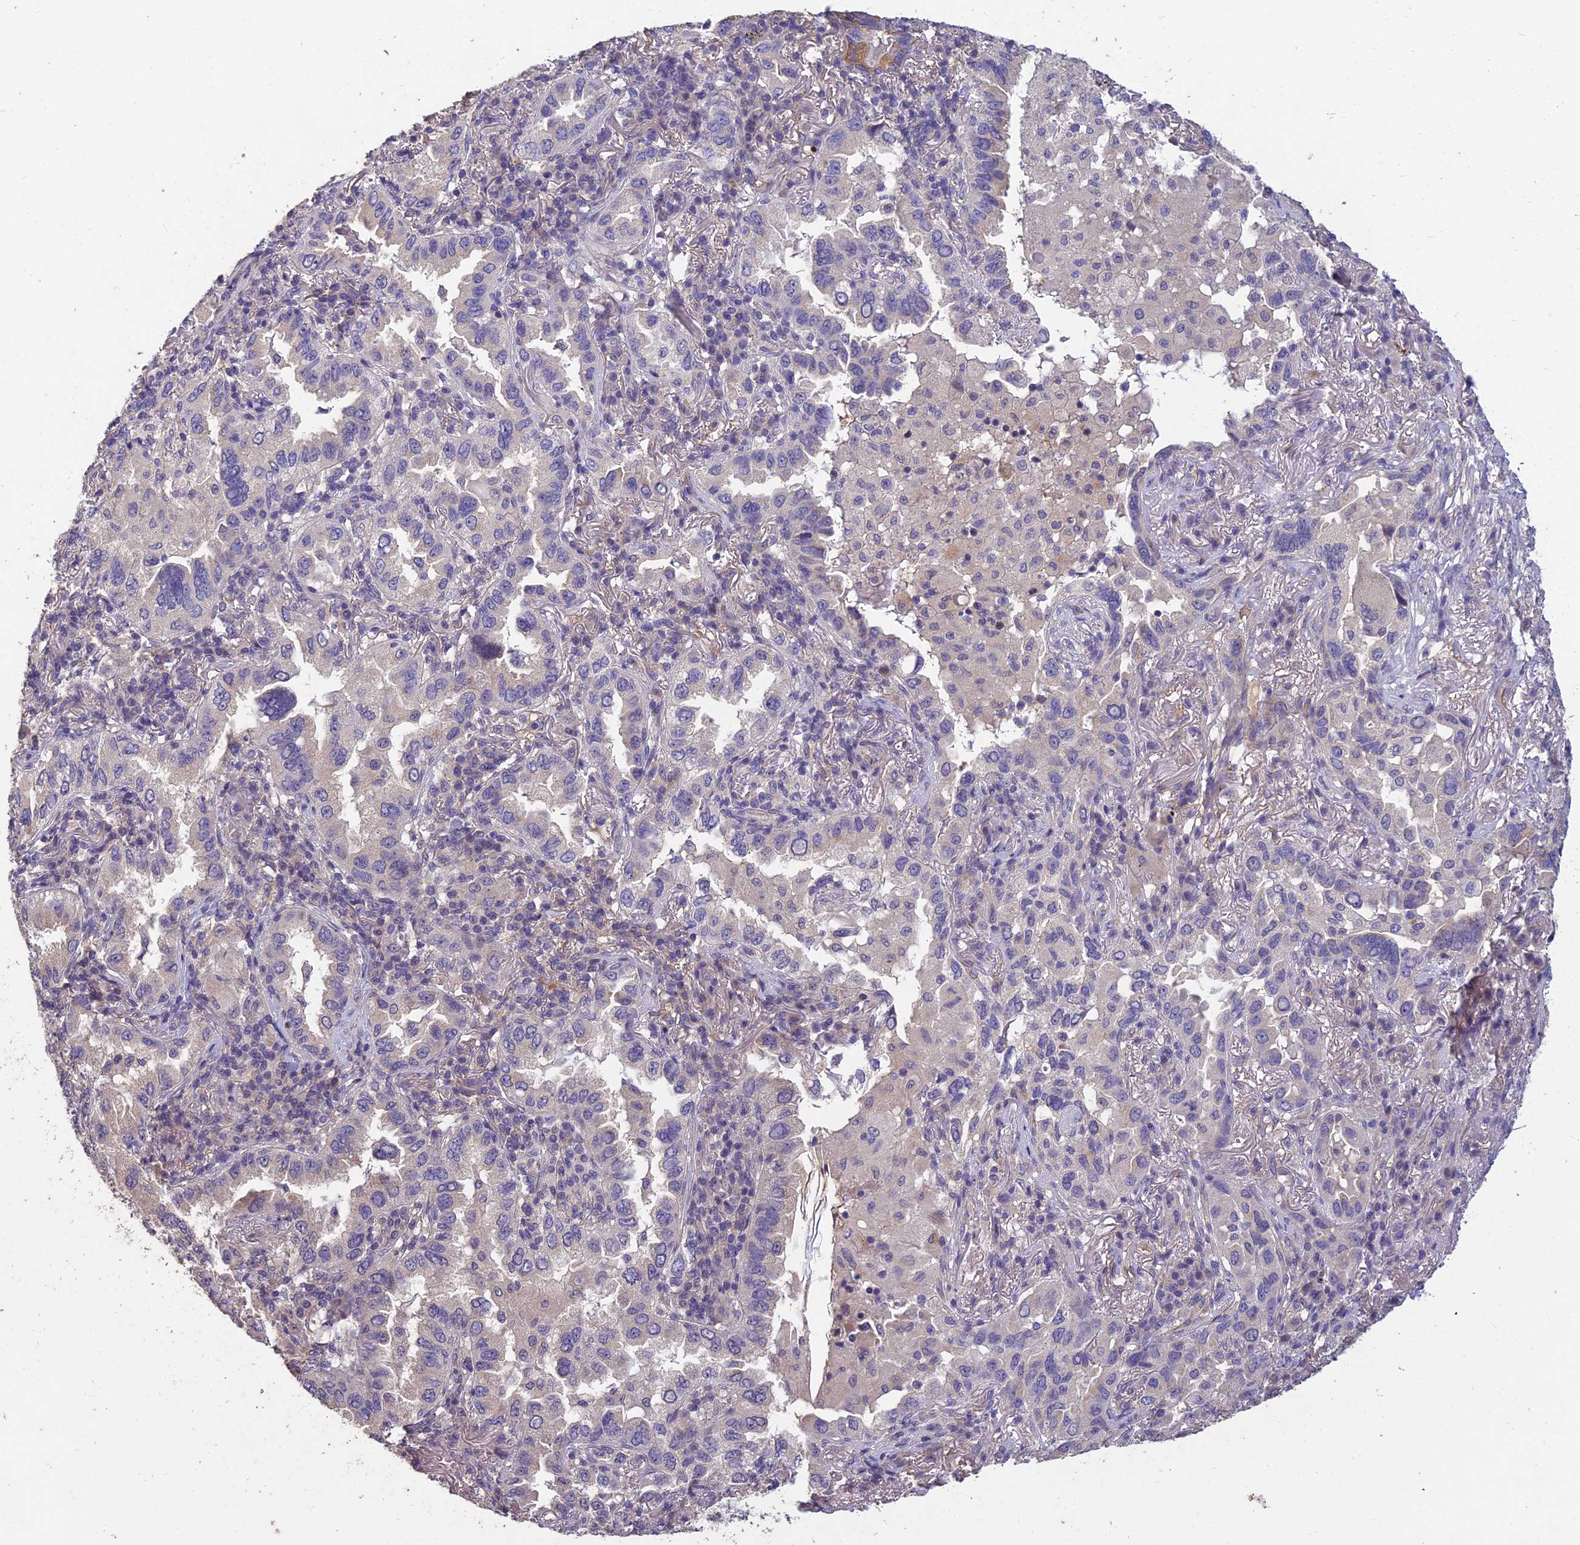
{"staining": {"intensity": "negative", "quantity": "none", "location": "none"}, "tissue": "lung cancer", "cell_type": "Tumor cells", "image_type": "cancer", "snomed": [{"axis": "morphology", "description": "Adenocarcinoma, NOS"}, {"axis": "topography", "description": "Lung"}], "caption": "IHC of adenocarcinoma (lung) exhibits no expression in tumor cells.", "gene": "CEACAM16", "patient": {"sex": "female", "age": 69}}